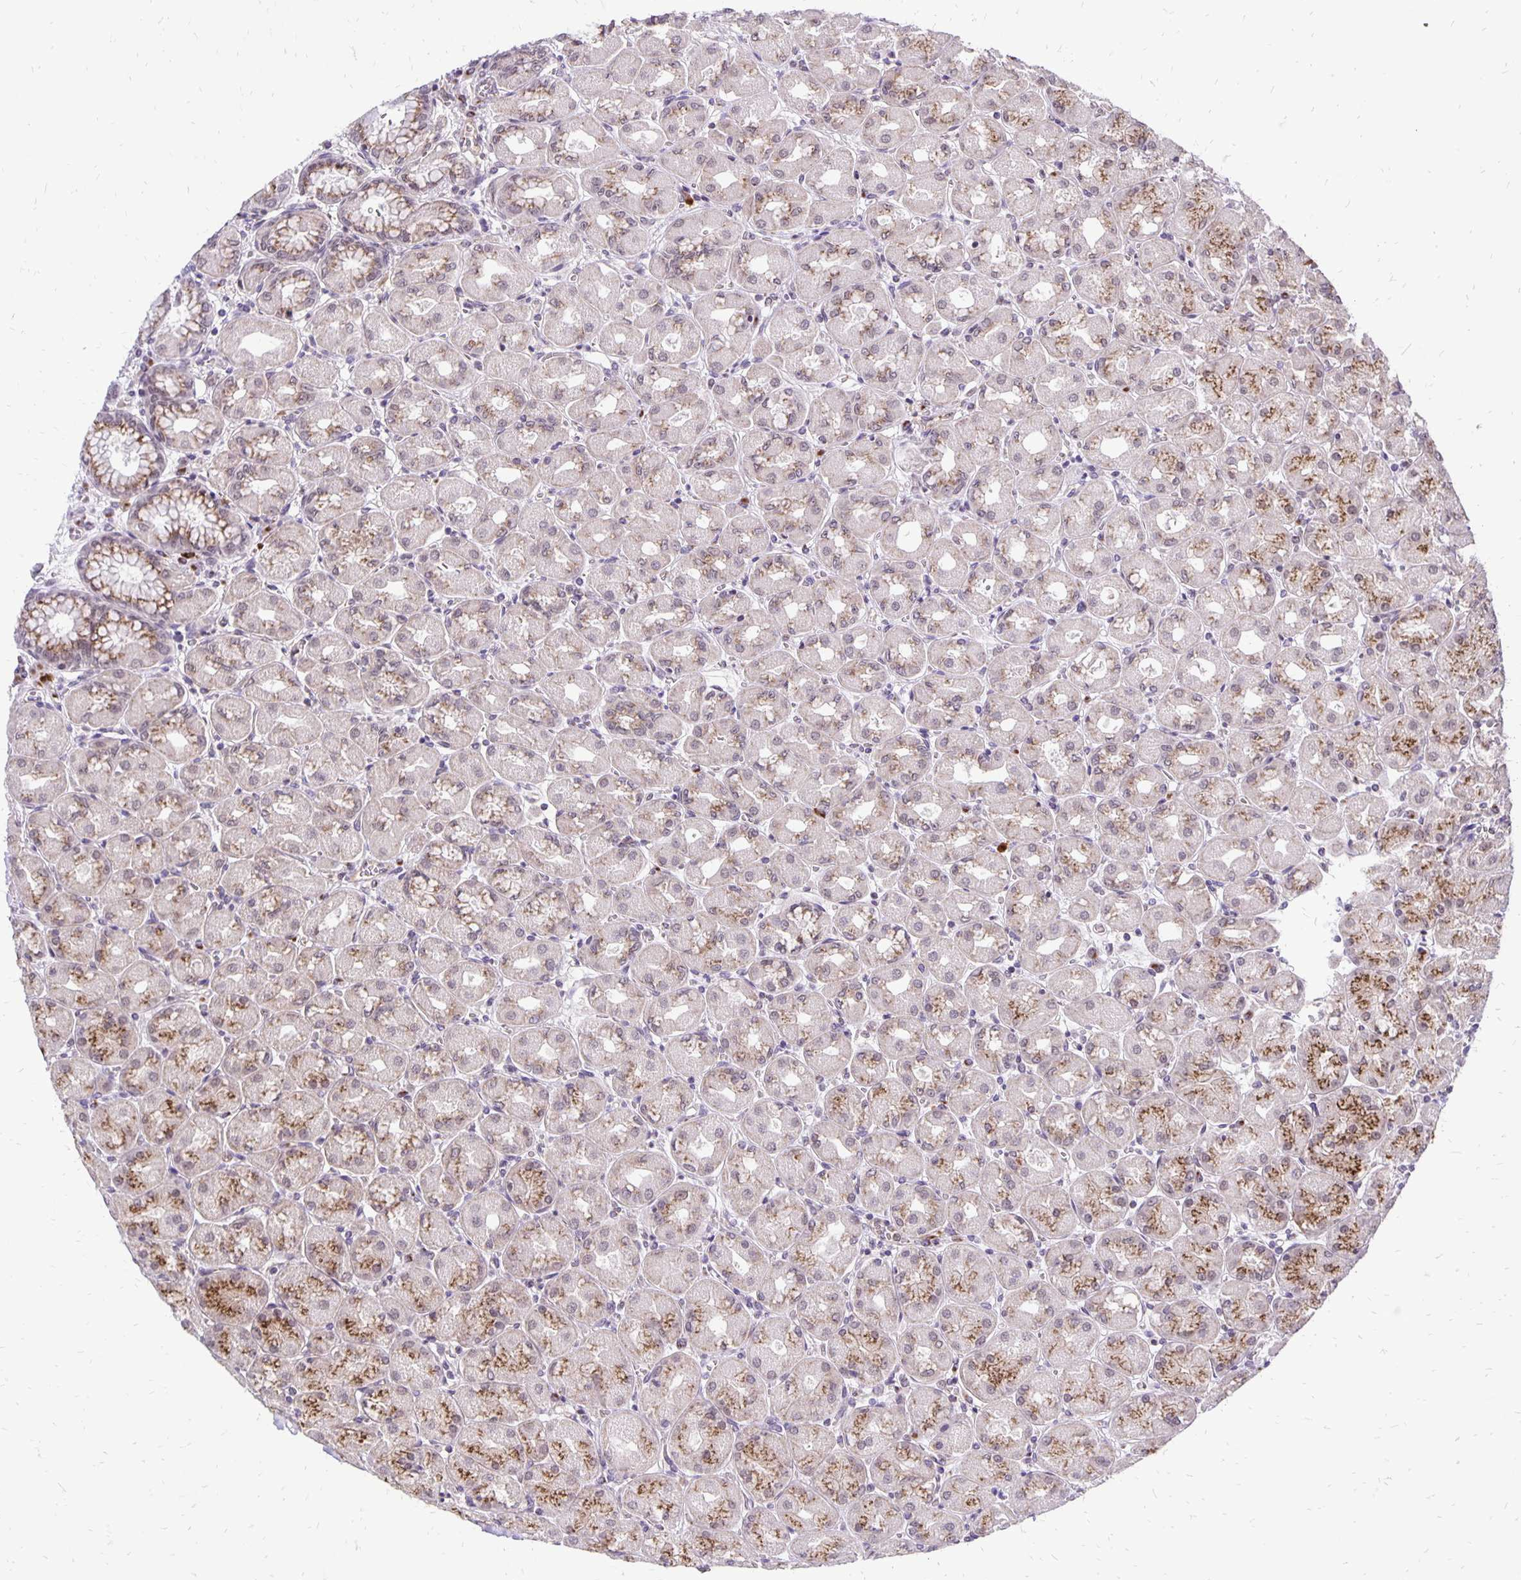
{"staining": {"intensity": "strong", "quantity": "25%-75%", "location": "cytoplasmic/membranous"}, "tissue": "stomach", "cell_type": "Glandular cells", "image_type": "normal", "snomed": [{"axis": "morphology", "description": "Normal tissue, NOS"}, {"axis": "topography", "description": "Stomach, upper"}], "caption": "Immunohistochemistry image of normal human stomach stained for a protein (brown), which reveals high levels of strong cytoplasmic/membranous expression in approximately 25%-75% of glandular cells.", "gene": "GOLGA5", "patient": {"sex": "female", "age": 56}}